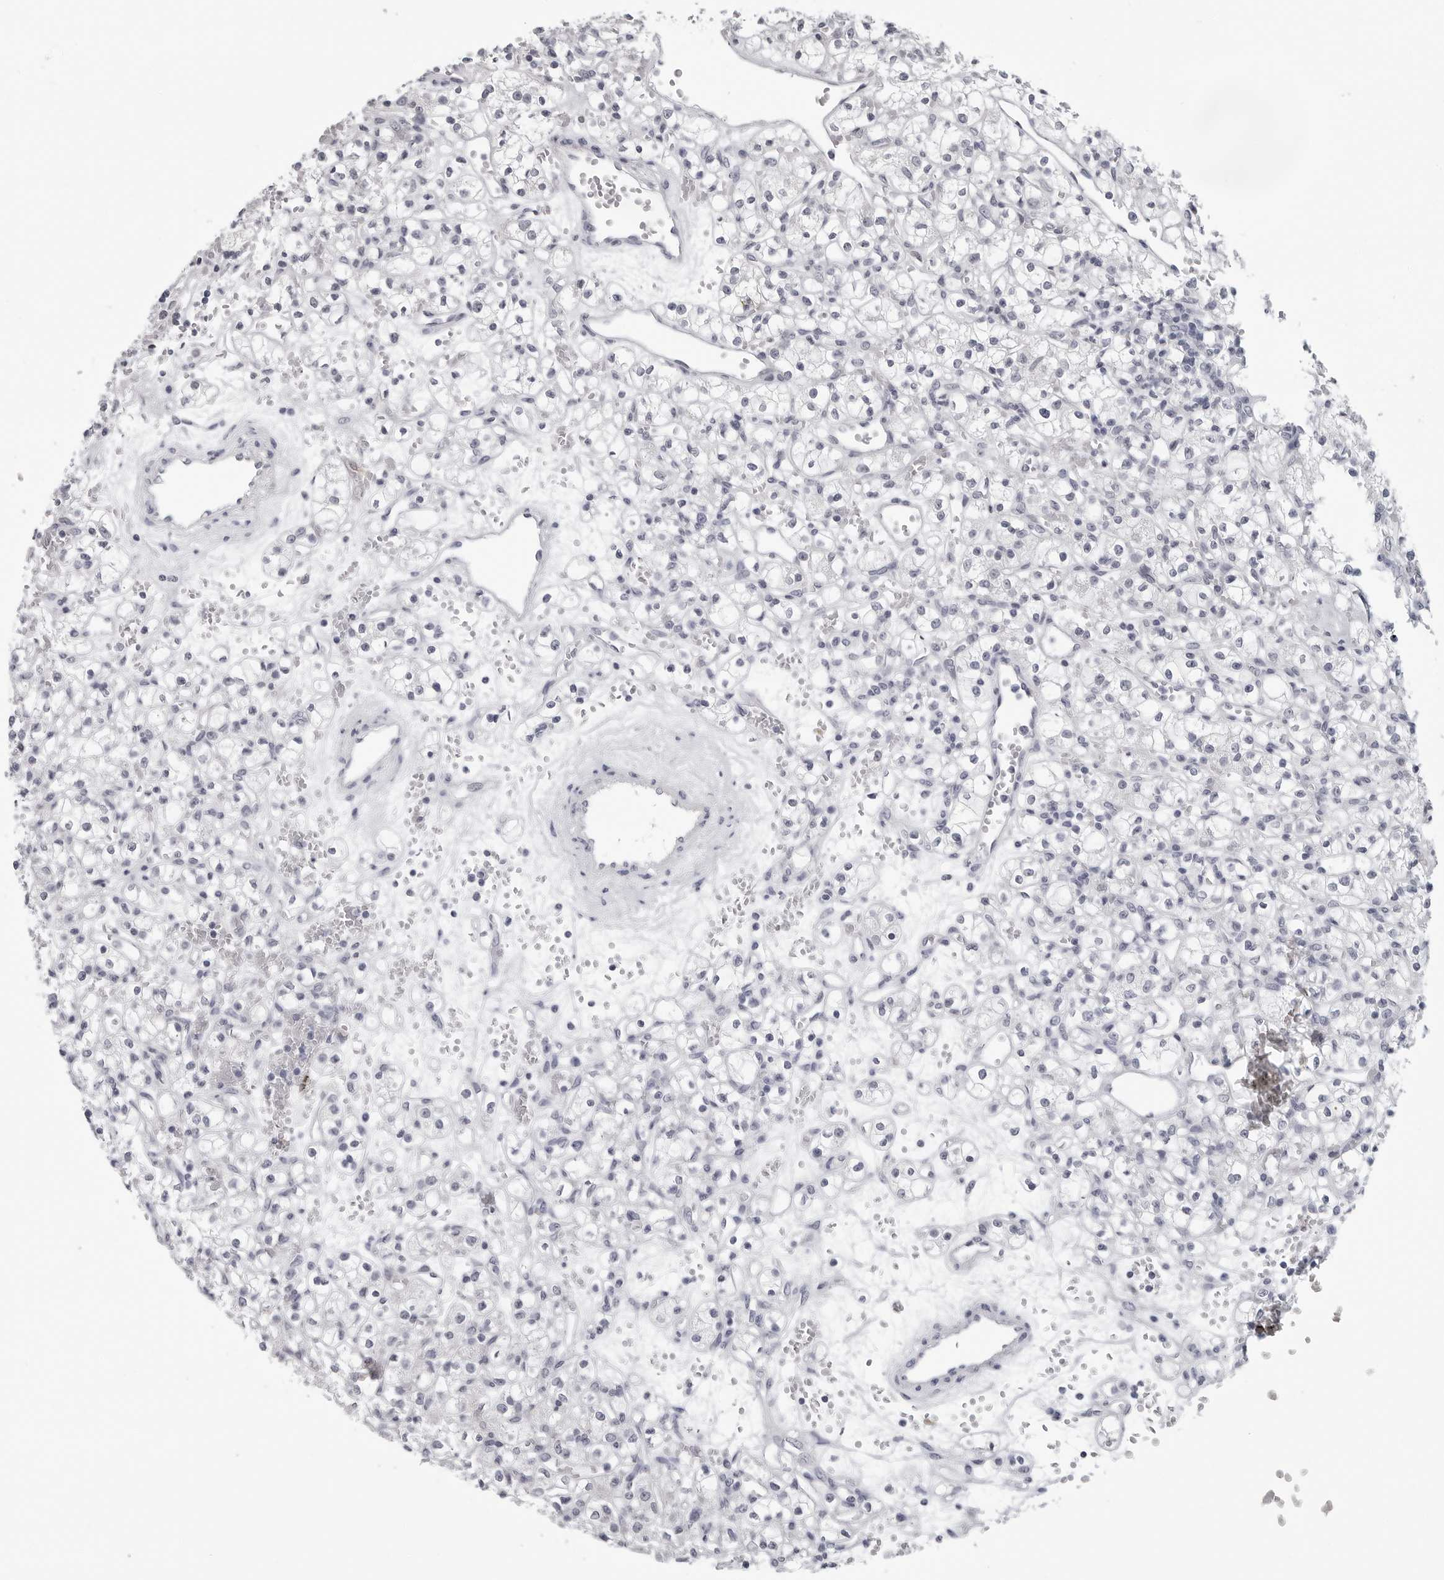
{"staining": {"intensity": "negative", "quantity": "none", "location": "none"}, "tissue": "renal cancer", "cell_type": "Tumor cells", "image_type": "cancer", "snomed": [{"axis": "morphology", "description": "Adenocarcinoma, NOS"}, {"axis": "topography", "description": "Kidney"}], "caption": "A histopathology image of renal adenocarcinoma stained for a protein reveals no brown staining in tumor cells.", "gene": "OPLAH", "patient": {"sex": "female", "age": 59}}